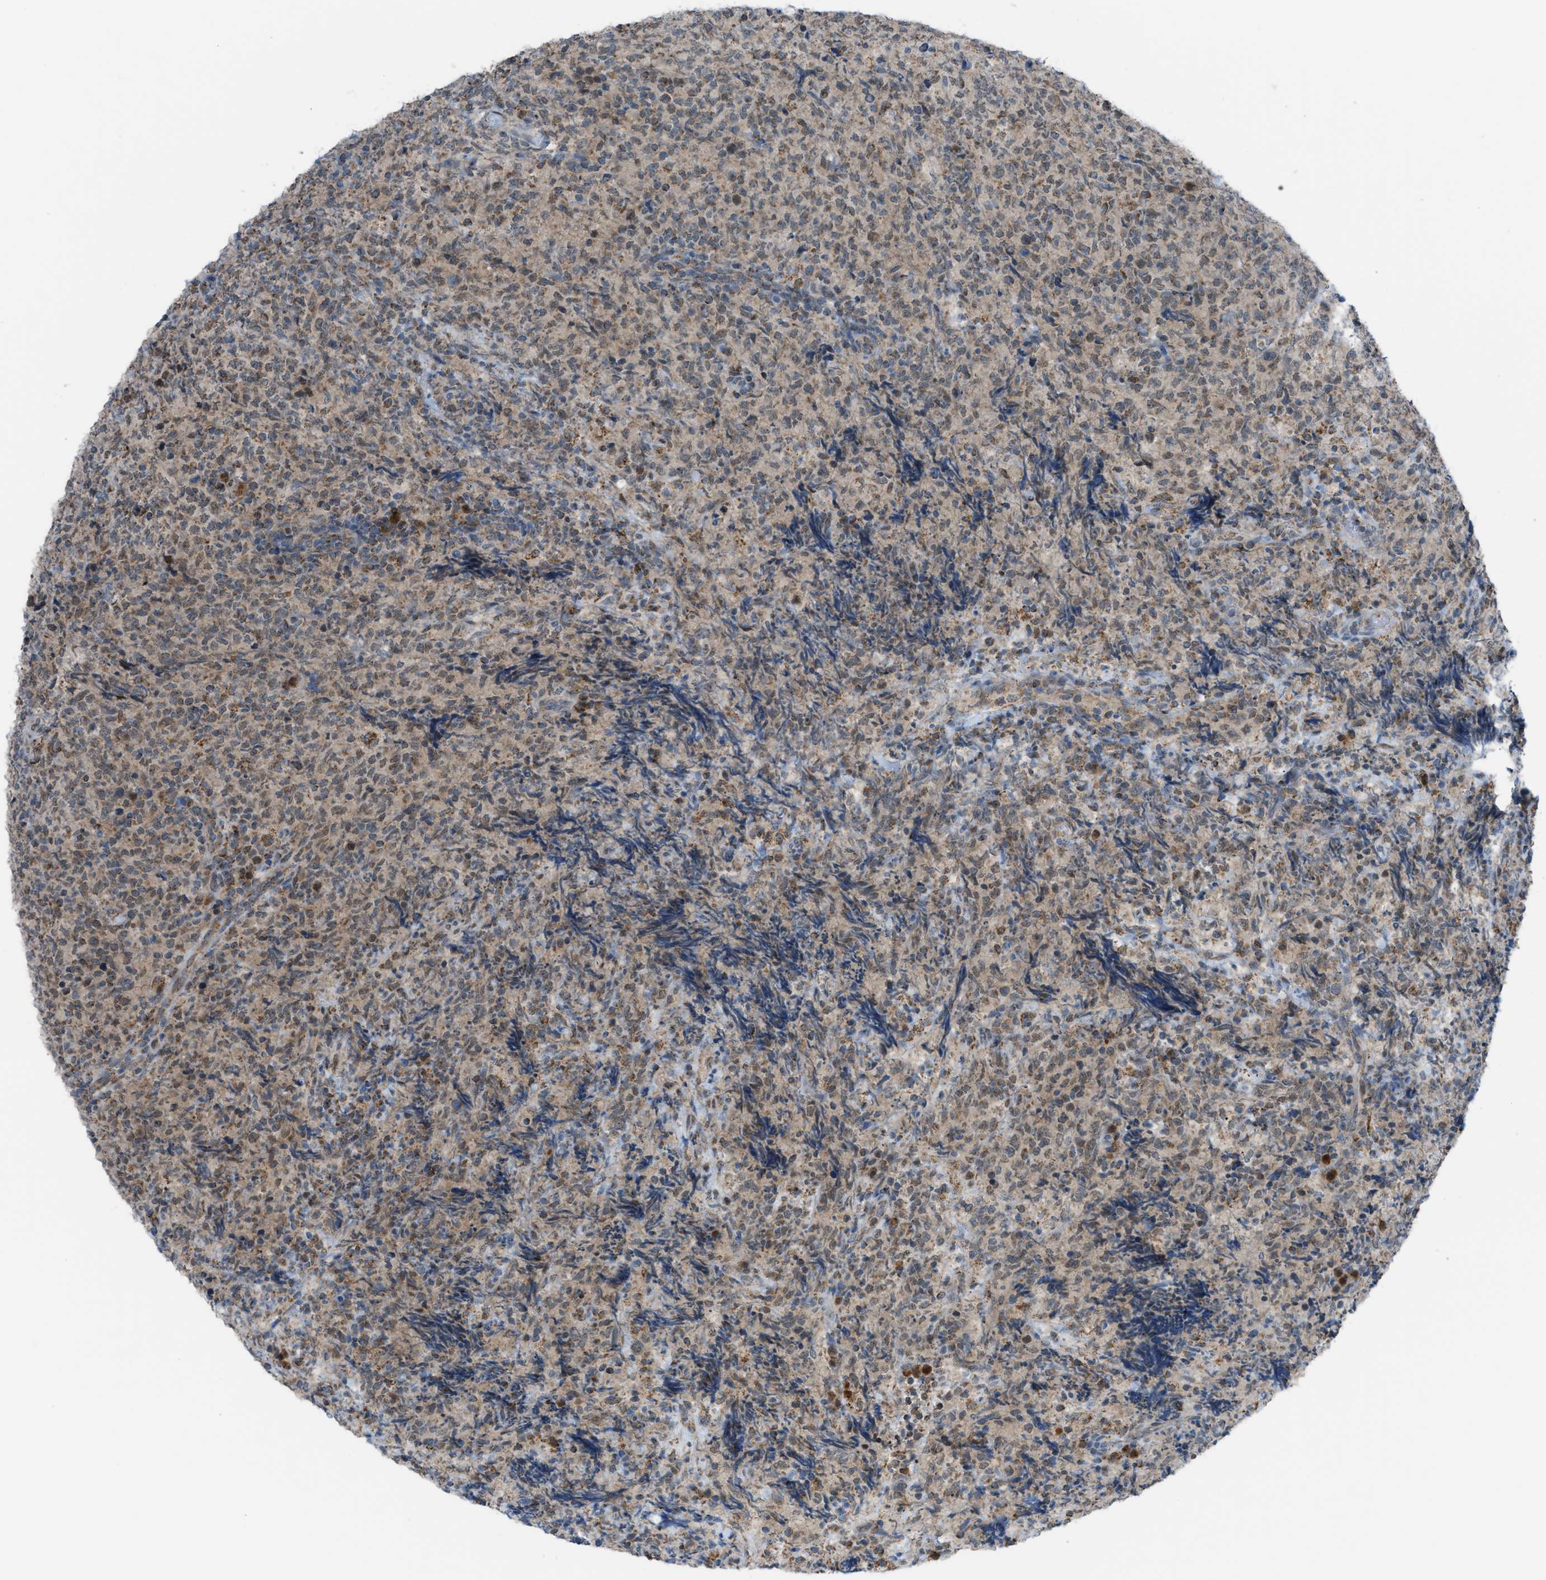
{"staining": {"intensity": "weak", "quantity": ">75%", "location": "cytoplasmic/membranous,nuclear"}, "tissue": "lymphoma", "cell_type": "Tumor cells", "image_type": "cancer", "snomed": [{"axis": "morphology", "description": "Malignant lymphoma, non-Hodgkin's type, High grade"}, {"axis": "topography", "description": "Tonsil"}], "caption": "Lymphoma tissue displays weak cytoplasmic/membranous and nuclear expression in about >75% of tumor cells, visualized by immunohistochemistry.", "gene": "SRM", "patient": {"sex": "female", "age": 36}}